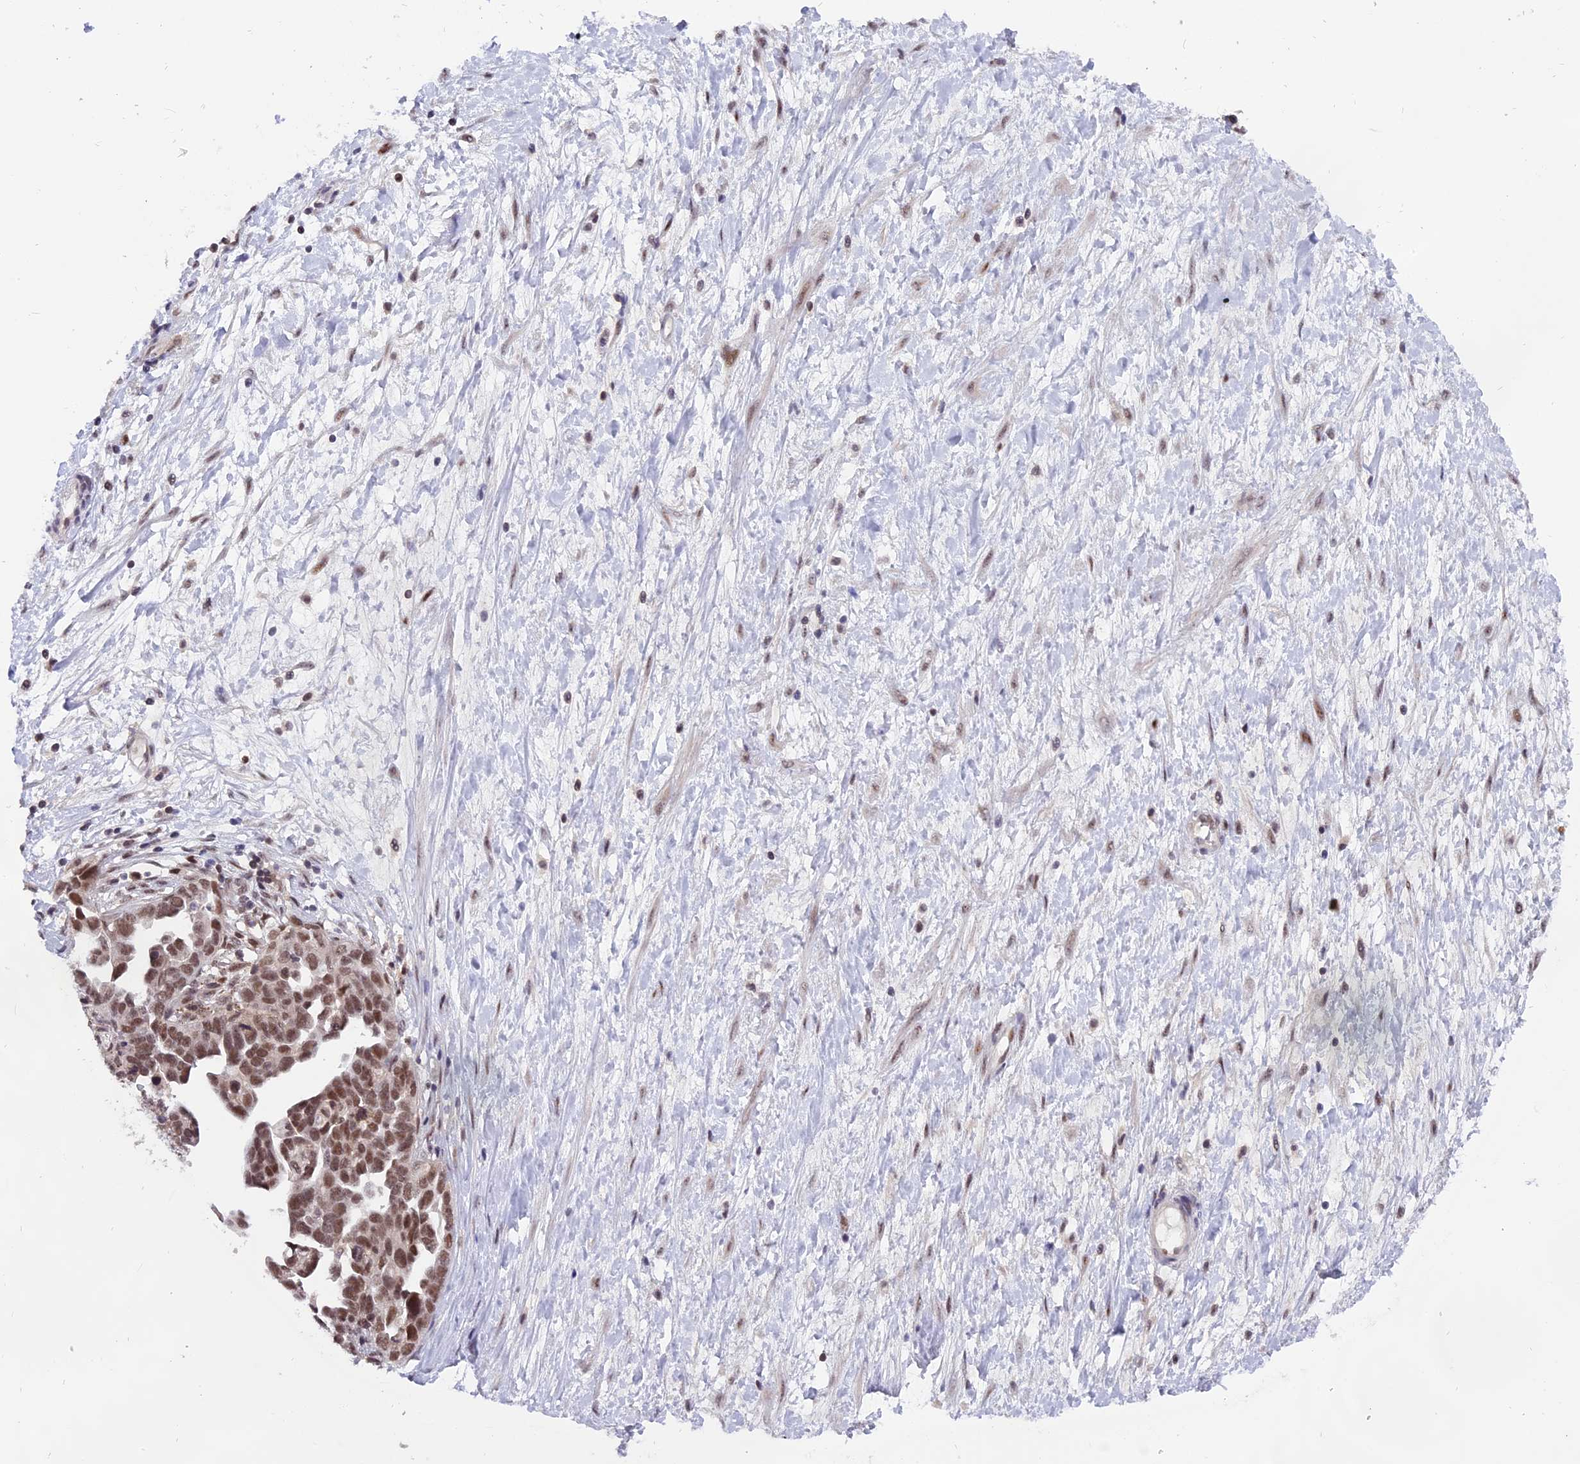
{"staining": {"intensity": "moderate", "quantity": ">75%", "location": "nuclear"}, "tissue": "ovarian cancer", "cell_type": "Tumor cells", "image_type": "cancer", "snomed": [{"axis": "morphology", "description": "Cystadenocarcinoma, serous, NOS"}, {"axis": "topography", "description": "Ovary"}], "caption": "The histopathology image displays staining of ovarian serous cystadenocarcinoma, revealing moderate nuclear protein positivity (brown color) within tumor cells.", "gene": "TADA3", "patient": {"sex": "female", "age": 54}}